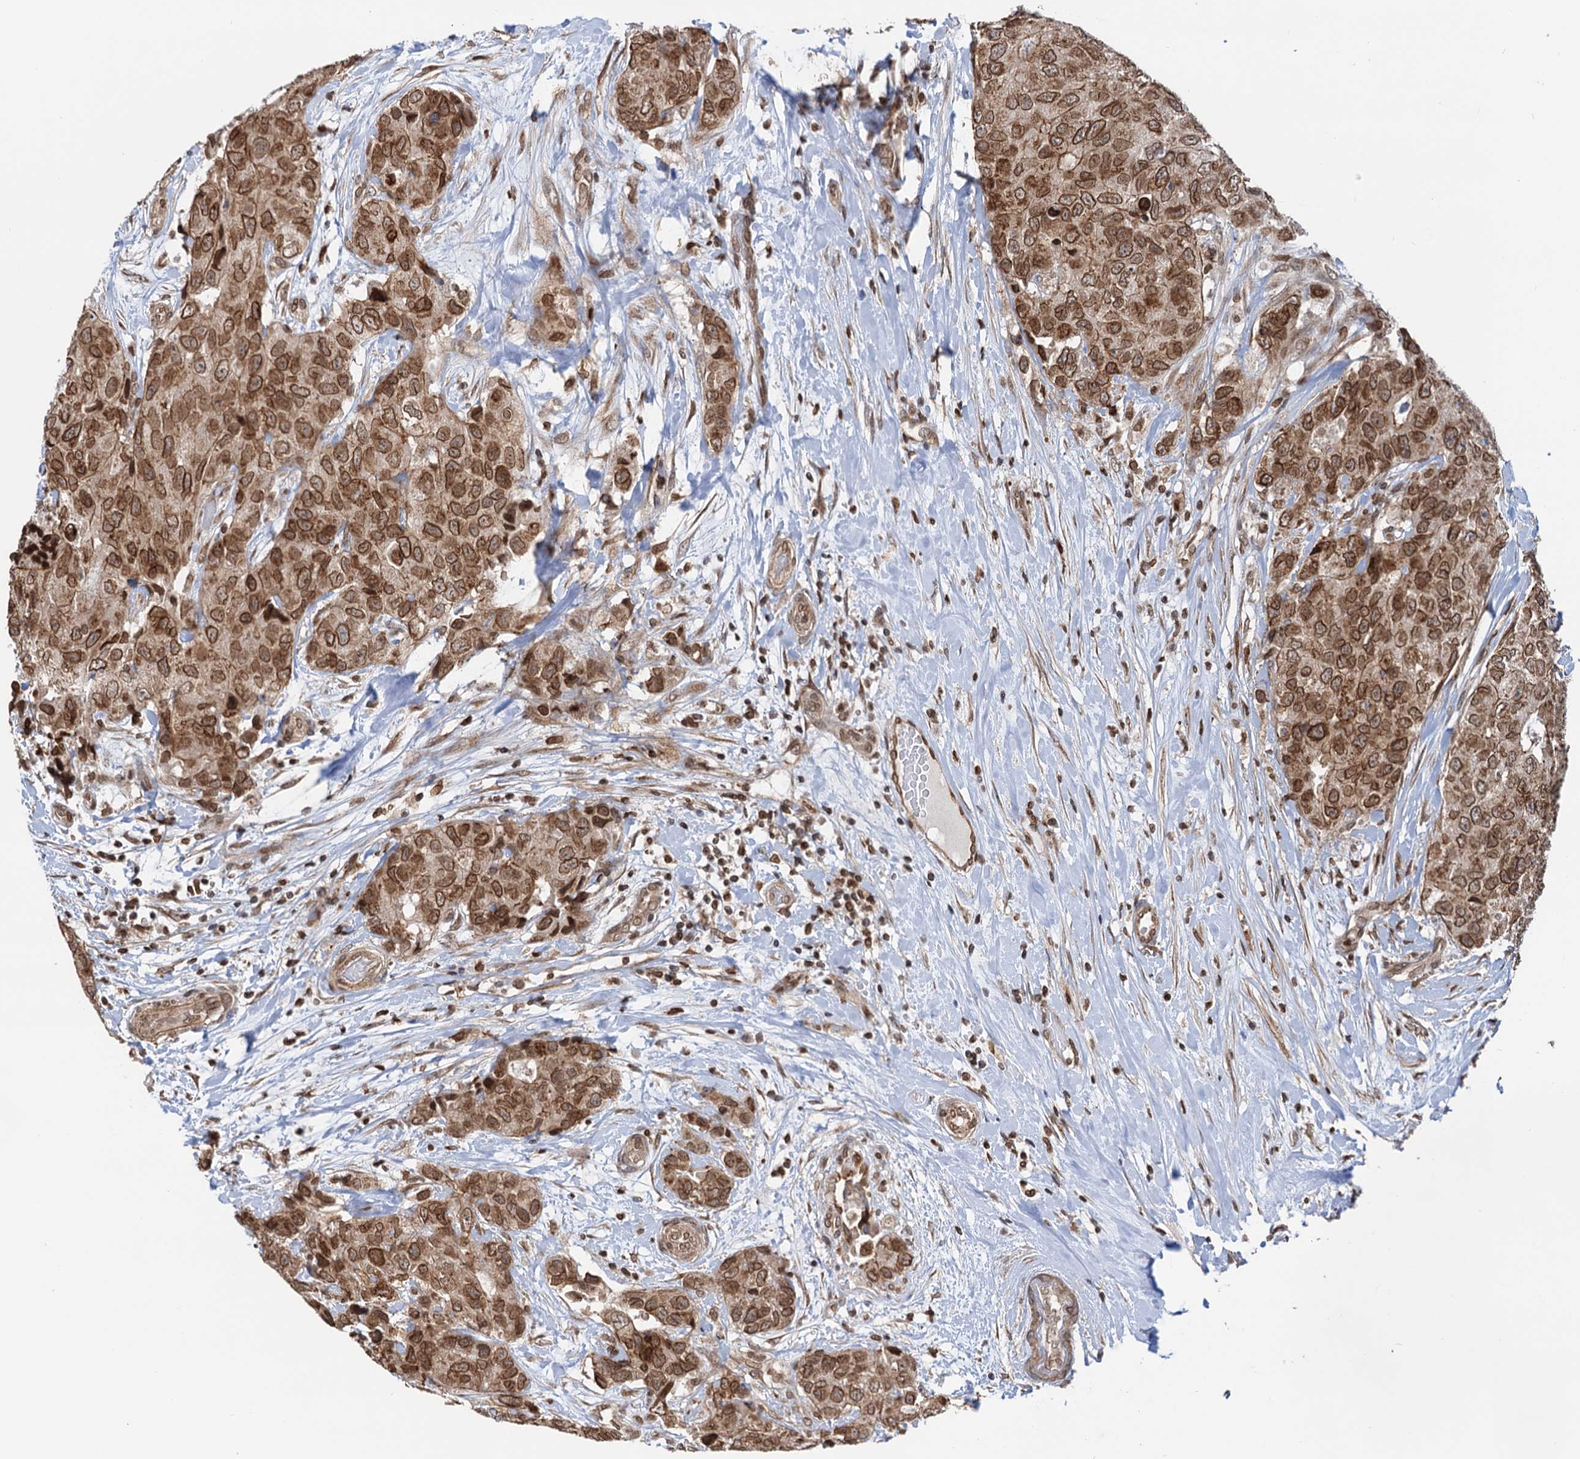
{"staining": {"intensity": "strong", "quantity": ">75%", "location": "cytoplasmic/membranous,nuclear"}, "tissue": "breast cancer", "cell_type": "Tumor cells", "image_type": "cancer", "snomed": [{"axis": "morphology", "description": "Duct carcinoma"}, {"axis": "topography", "description": "Breast"}], "caption": "Tumor cells display strong cytoplasmic/membranous and nuclear expression in approximately >75% of cells in breast intraductal carcinoma. (Stains: DAB in brown, nuclei in blue, Microscopy: brightfield microscopy at high magnification).", "gene": "ZC3H13", "patient": {"sex": "female", "age": 62}}